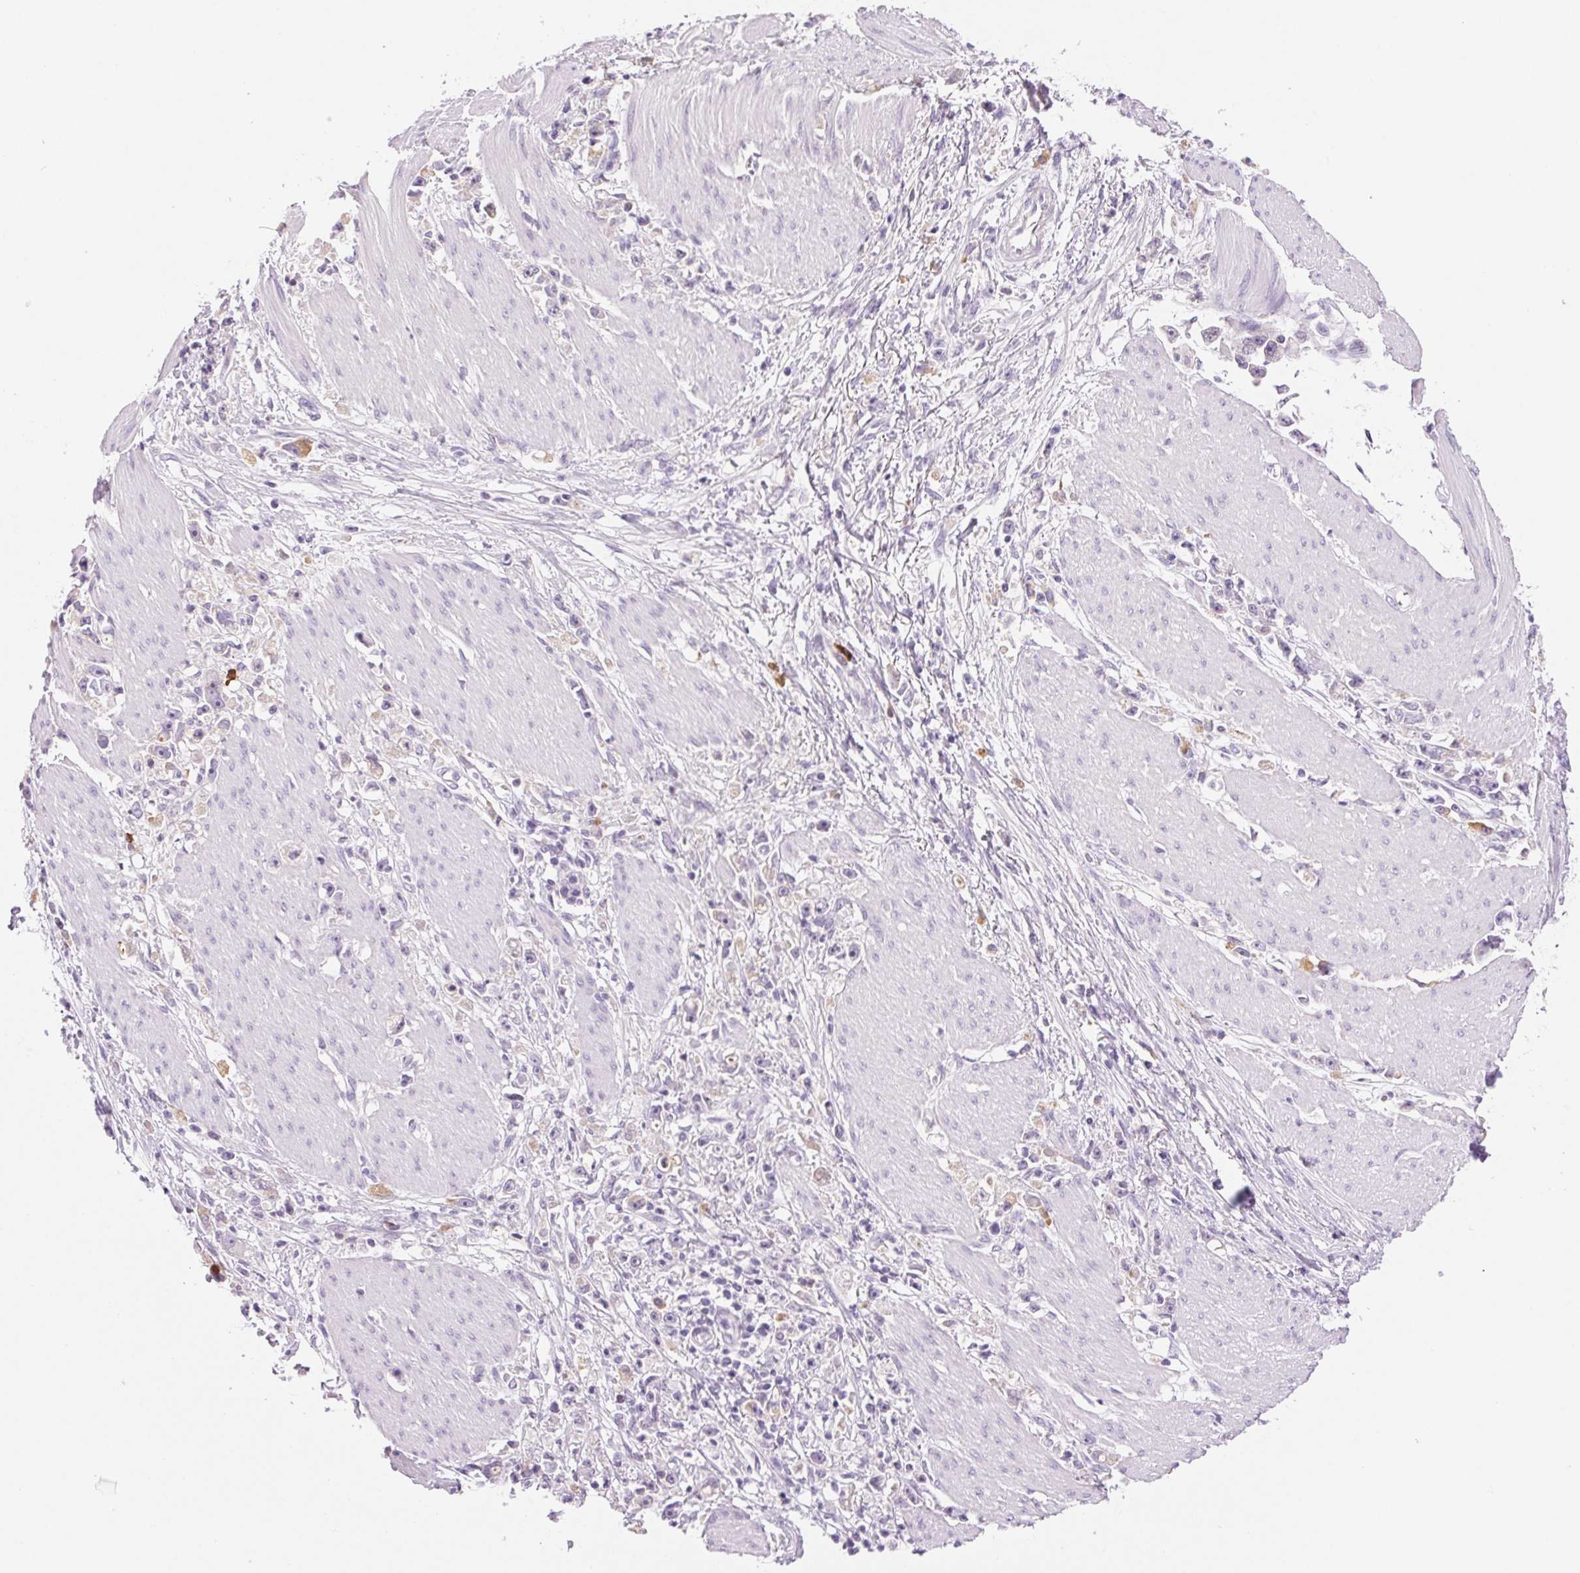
{"staining": {"intensity": "weak", "quantity": "25%-75%", "location": "cytoplasmic/membranous"}, "tissue": "stomach cancer", "cell_type": "Tumor cells", "image_type": "cancer", "snomed": [{"axis": "morphology", "description": "Adenocarcinoma, NOS"}, {"axis": "topography", "description": "Stomach"}], "caption": "The micrograph displays staining of adenocarcinoma (stomach), revealing weak cytoplasmic/membranous protein positivity (brown color) within tumor cells.", "gene": "IFIT1B", "patient": {"sex": "female", "age": 59}}